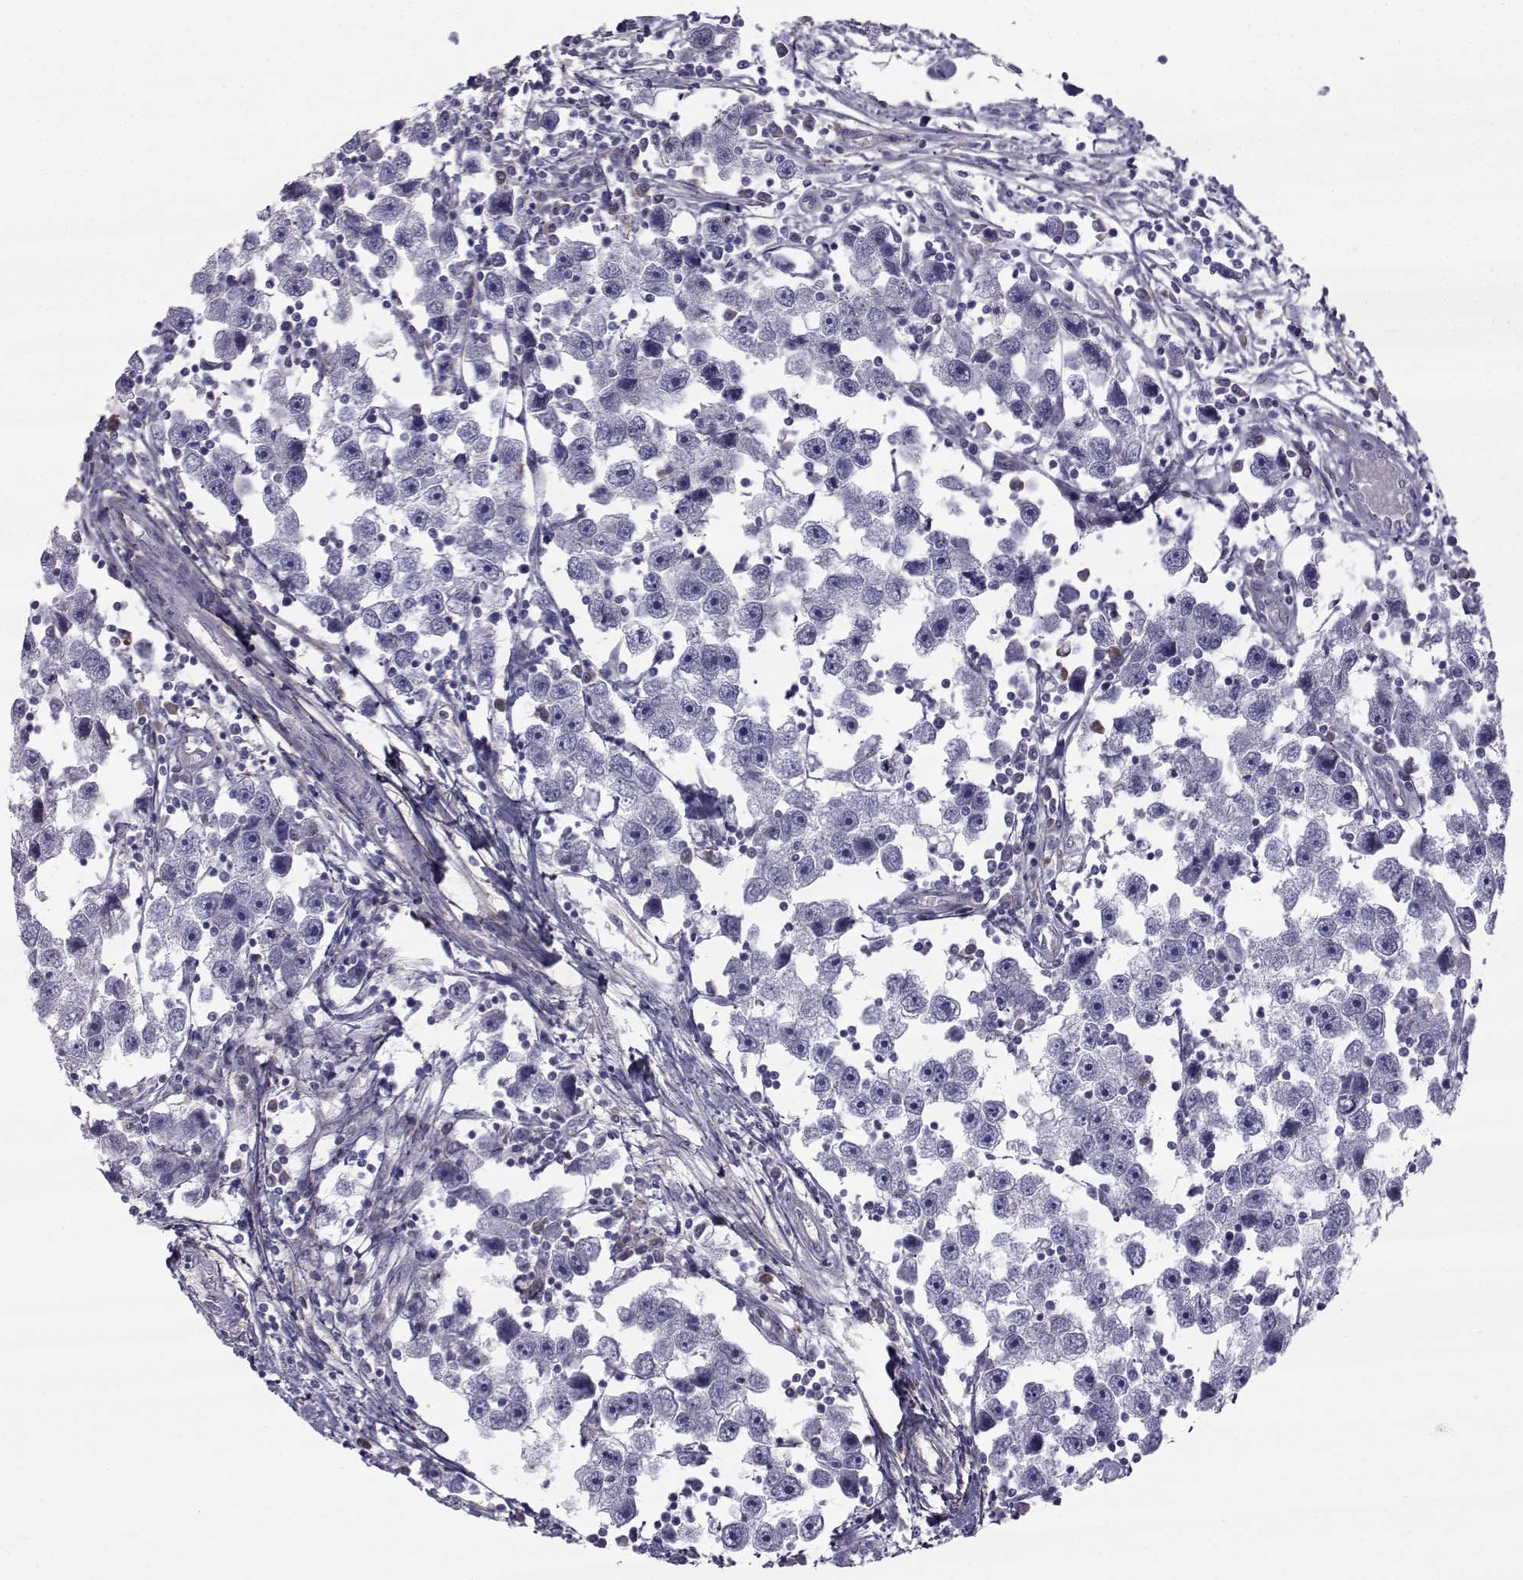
{"staining": {"intensity": "negative", "quantity": "none", "location": "none"}, "tissue": "testis cancer", "cell_type": "Tumor cells", "image_type": "cancer", "snomed": [{"axis": "morphology", "description": "Seminoma, NOS"}, {"axis": "topography", "description": "Testis"}], "caption": "This is a photomicrograph of immunohistochemistry (IHC) staining of testis seminoma, which shows no staining in tumor cells.", "gene": "QPCT", "patient": {"sex": "male", "age": 30}}